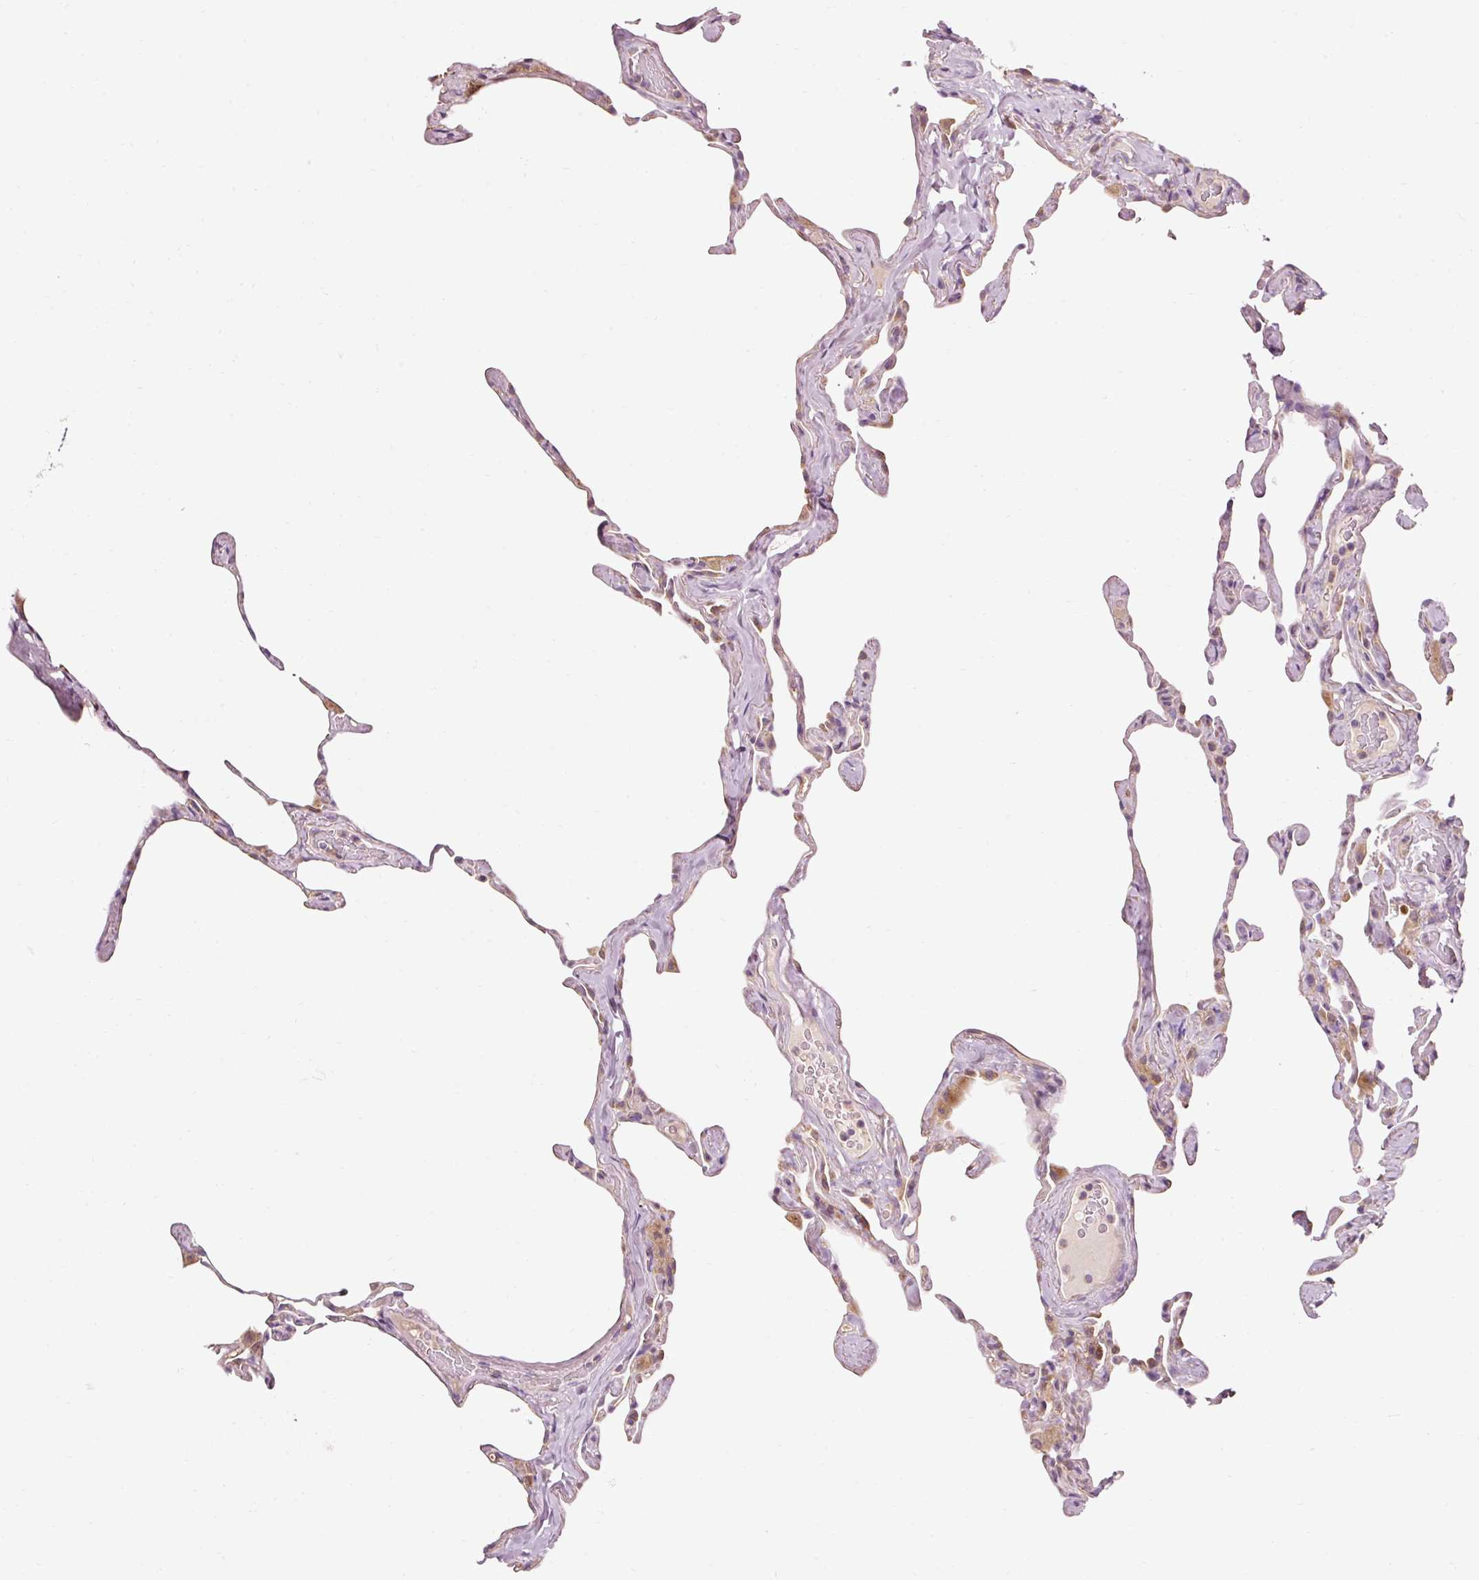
{"staining": {"intensity": "moderate", "quantity": "25%-75%", "location": "cytoplasmic/membranous"}, "tissue": "lung", "cell_type": "Alveolar cells", "image_type": "normal", "snomed": [{"axis": "morphology", "description": "Normal tissue, NOS"}, {"axis": "topography", "description": "Lung"}], "caption": "This photomicrograph exhibits immunohistochemistry staining of benign human lung, with medium moderate cytoplasmic/membranous staining in approximately 25%-75% of alveolar cells.", "gene": "NAPA", "patient": {"sex": "male", "age": 65}}